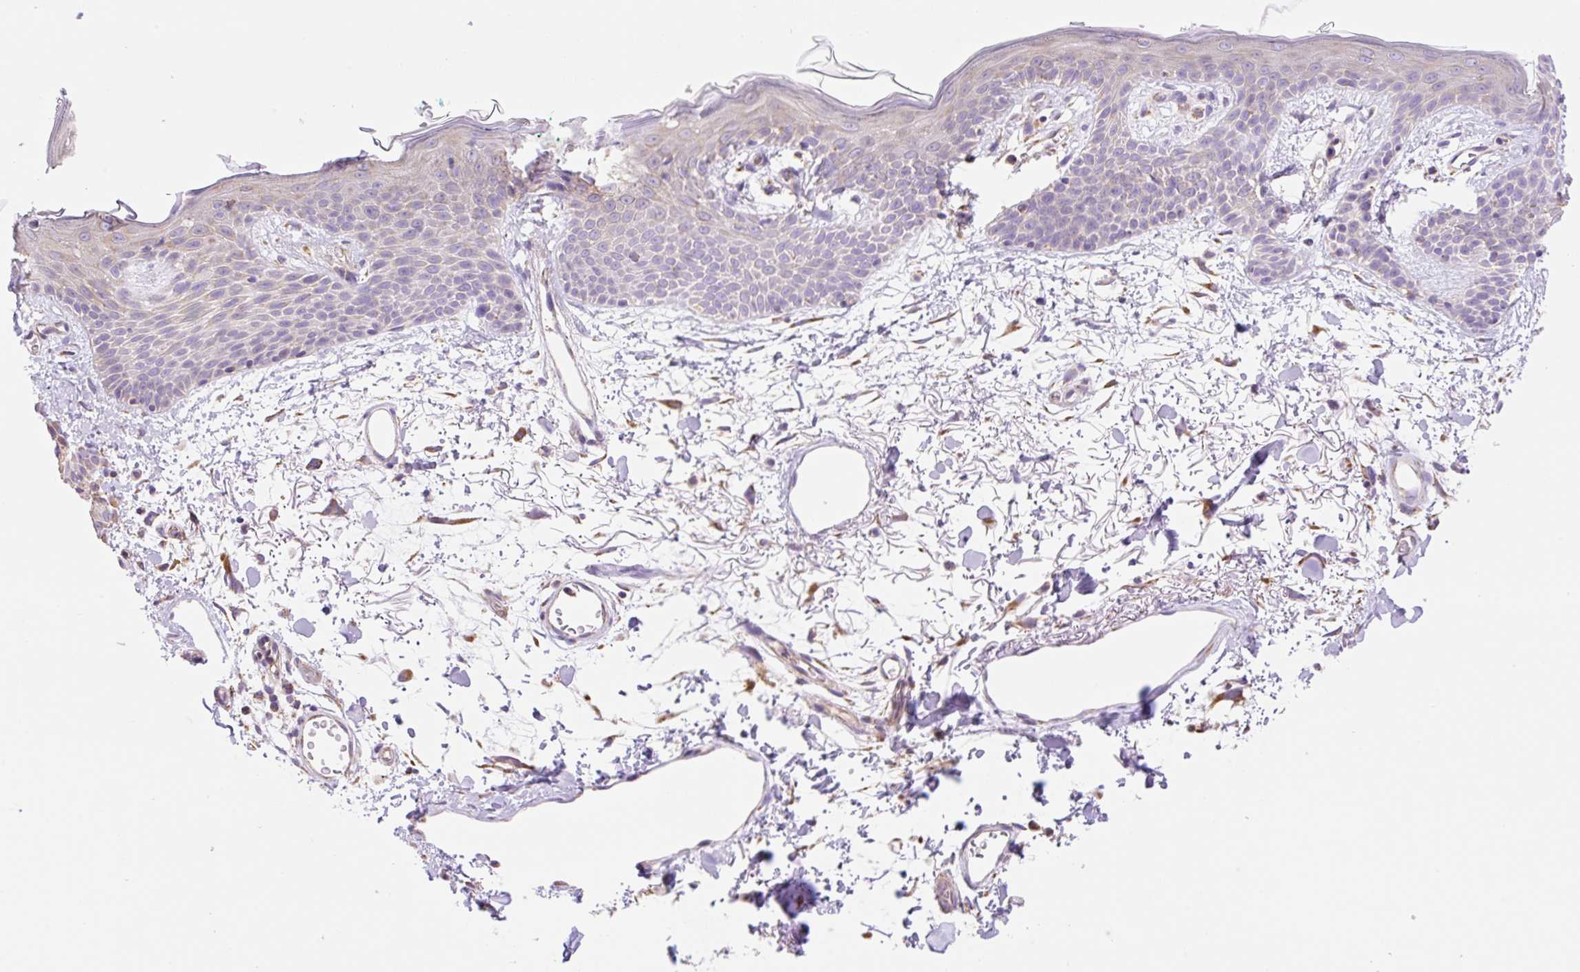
{"staining": {"intensity": "moderate", "quantity": "25%-75%", "location": "cytoplasmic/membranous"}, "tissue": "skin", "cell_type": "Fibroblasts", "image_type": "normal", "snomed": [{"axis": "morphology", "description": "Normal tissue, NOS"}, {"axis": "topography", "description": "Skin"}], "caption": "An image of skin stained for a protein reveals moderate cytoplasmic/membranous brown staining in fibroblasts. (IHC, brightfield microscopy, high magnification).", "gene": "ESAM", "patient": {"sex": "male", "age": 79}}